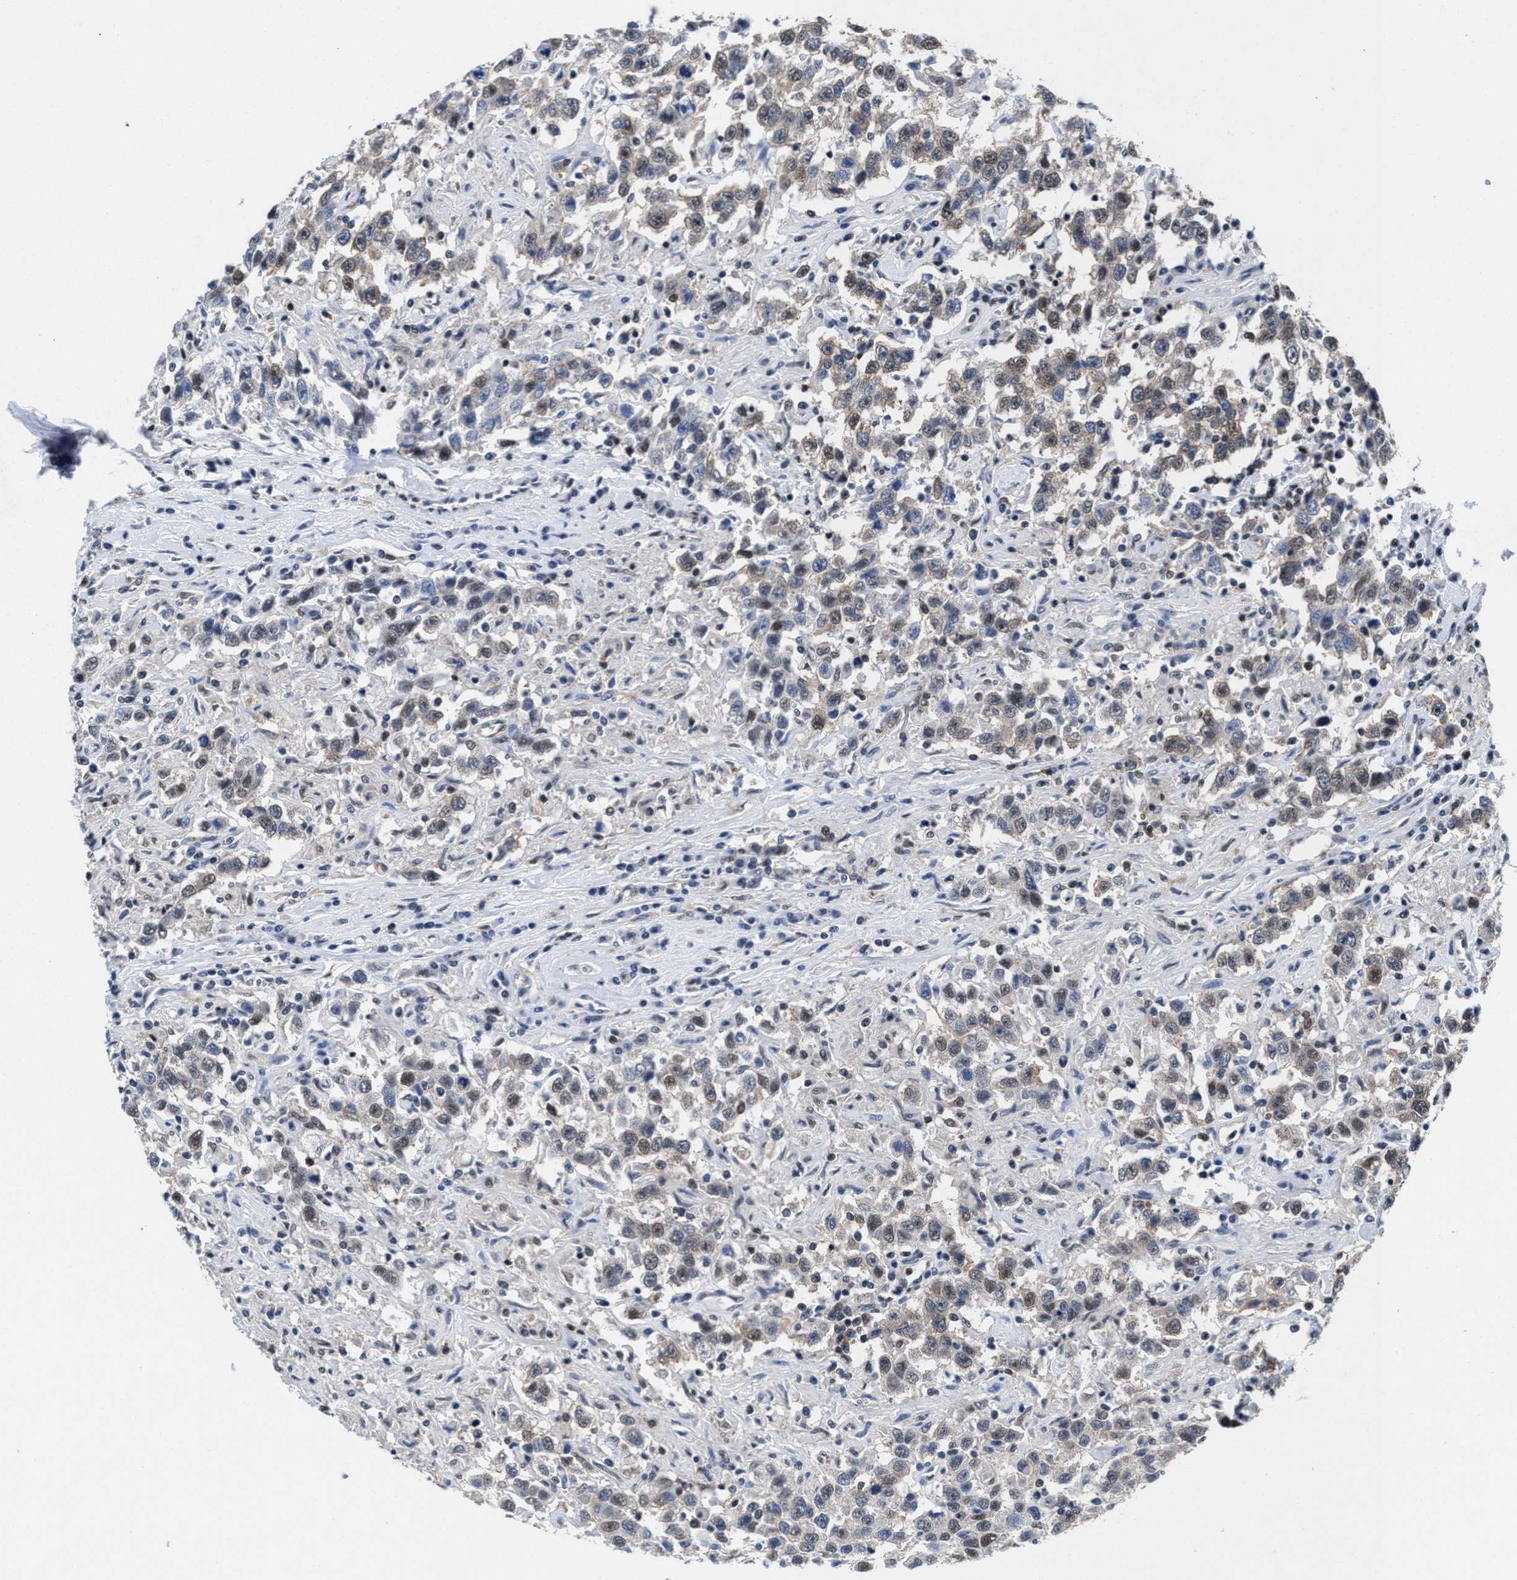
{"staining": {"intensity": "weak", "quantity": ">75%", "location": "cytoplasmic/membranous,nuclear"}, "tissue": "testis cancer", "cell_type": "Tumor cells", "image_type": "cancer", "snomed": [{"axis": "morphology", "description": "Seminoma, NOS"}, {"axis": "topography", "description": "Testis"}], "caption": "High-power microscopy captured an immunohistochemistry (IHC) micrograph of testis cancer, revealing weak cytoplasmic/membranous and nuclear staining in about >75% of tumor cells. The staining was performed using DAB (3,3'-diaminobenzidine) to visualize the protein expression in brown, while the nuclei were stained in blue with hematoxylin (Magnification: 20x).", "gene": "ACLY", "patient": {"sex": "male", "age": 41}}